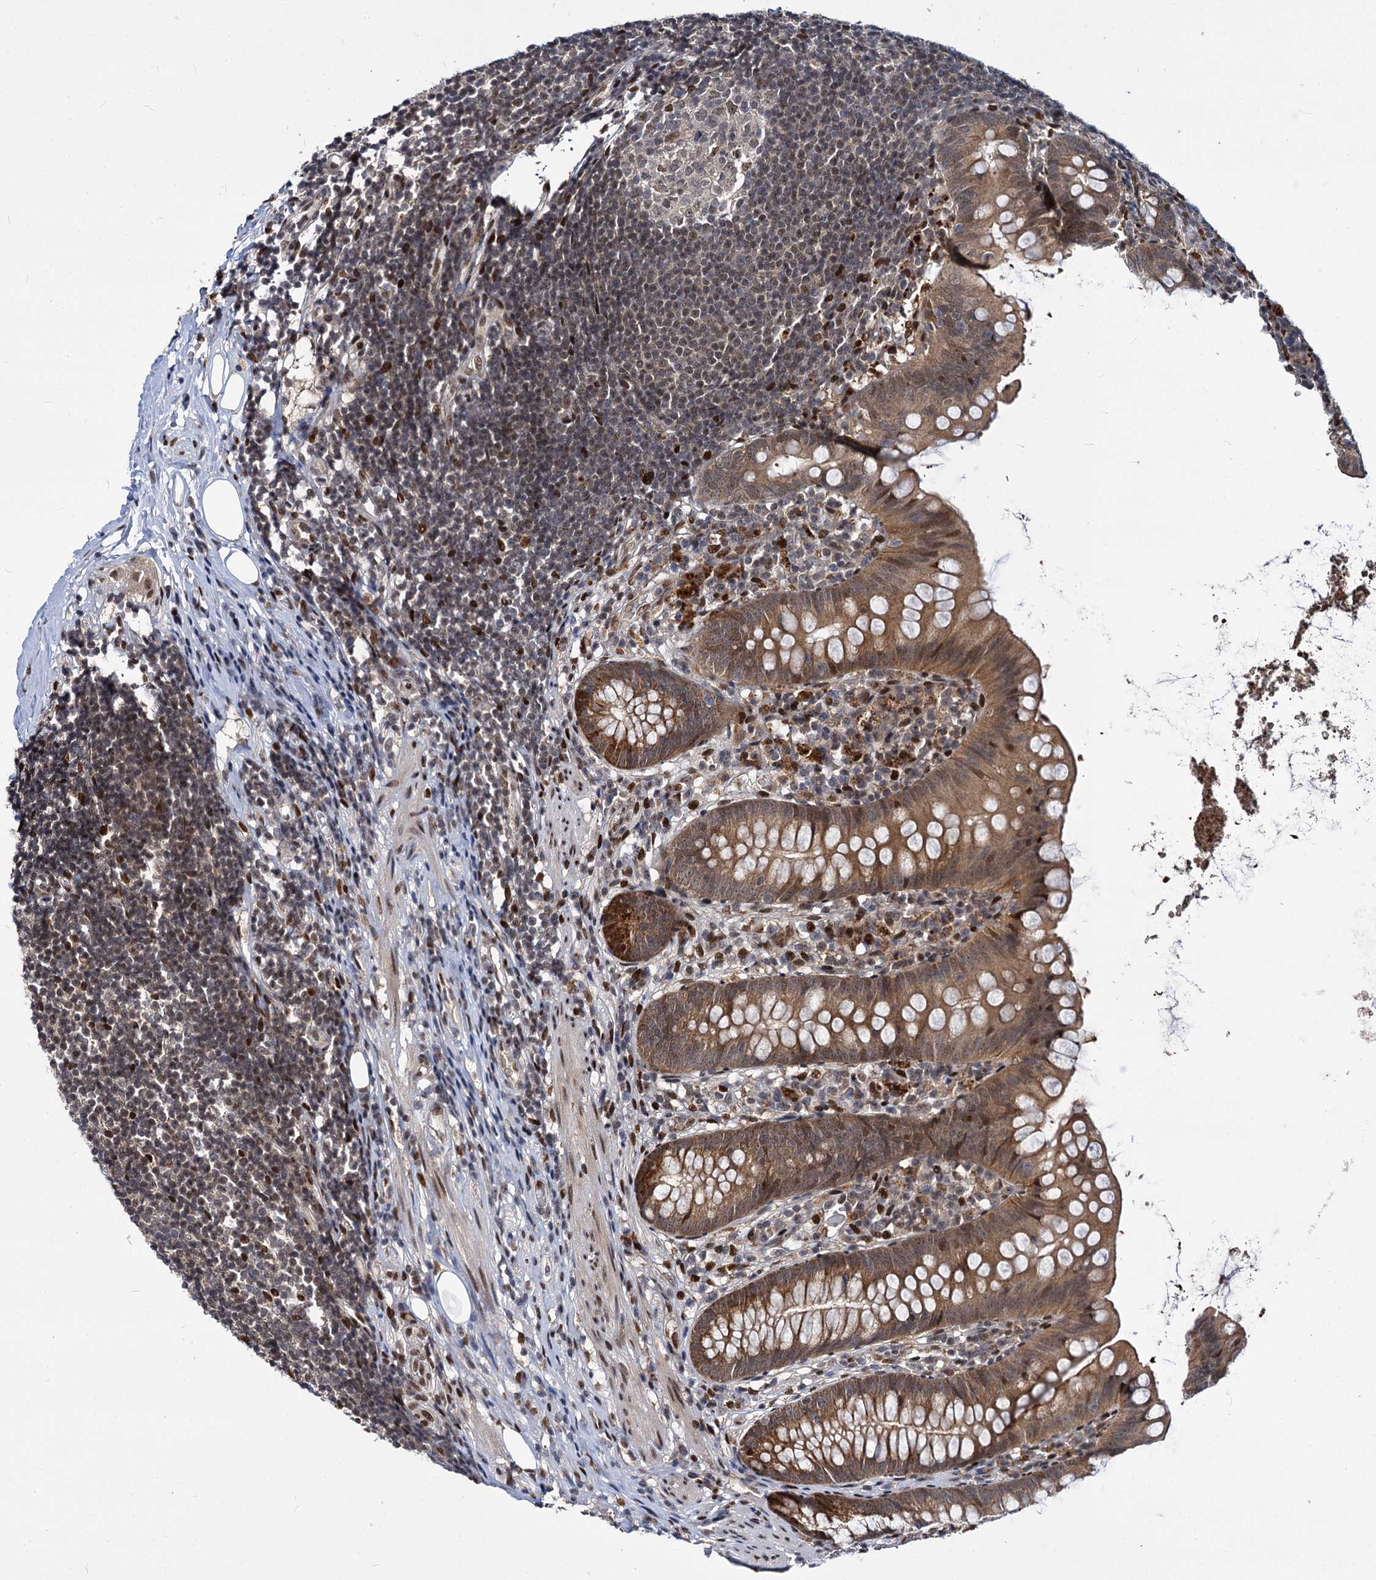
{"staining": {"intensity": "moderate", "quantity": ">75%", "location": "cytoplasmic/membranous,nuclear"}, "tissue": "appendix", "cell_type": "Glandular cells", "image_type": "normal", "snomed": [{"axis": "morphology", "description": "Normal tissue, NOS"}, {"axis": "topography", "description": "Appendix"}], "caption": "Unremarkable appendix displays moderate cytoplasmic/membranous,nuclear expression in about >75% of glandular cells.", "gene": "MAML2", "patient": {"sex": "female", "age": 62}}